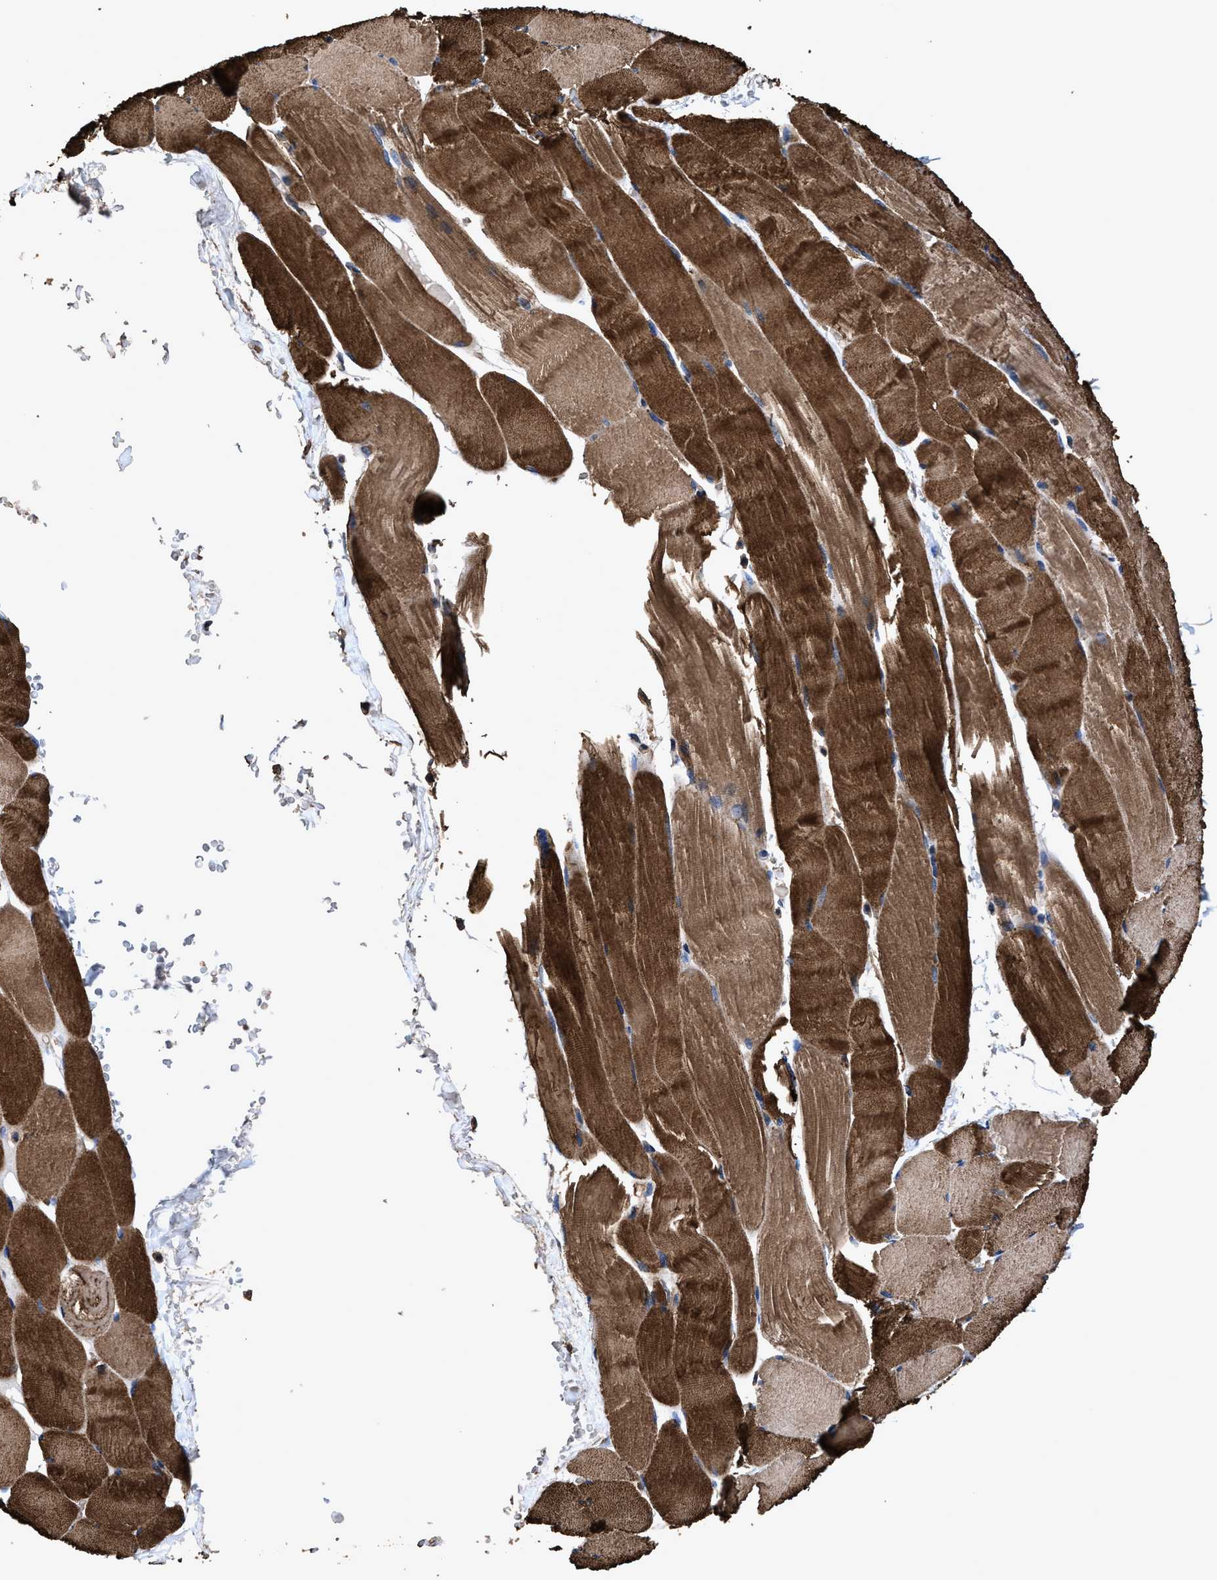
{"staining": {"intensity": "strong", "quantity": ">75%", "location": "cytoplasmic/membranous"}, "tissue": "skeletal muscle", "cell_type": "Myocytes", "image_type": "normal", "snomed": [{"axis": "morphology", "description": "Normal tissue, NOS"}, {"axis": "topography", "description": "Skeletal muscle"}], "caption": "Skeletal muscle stained with immunohistochemistry demonstrates strong cytoplasmic/membranous expression in about >75% of myocytes.", "gene": "ZMYND19", "patient": {"sex": "male", "age": 62}}